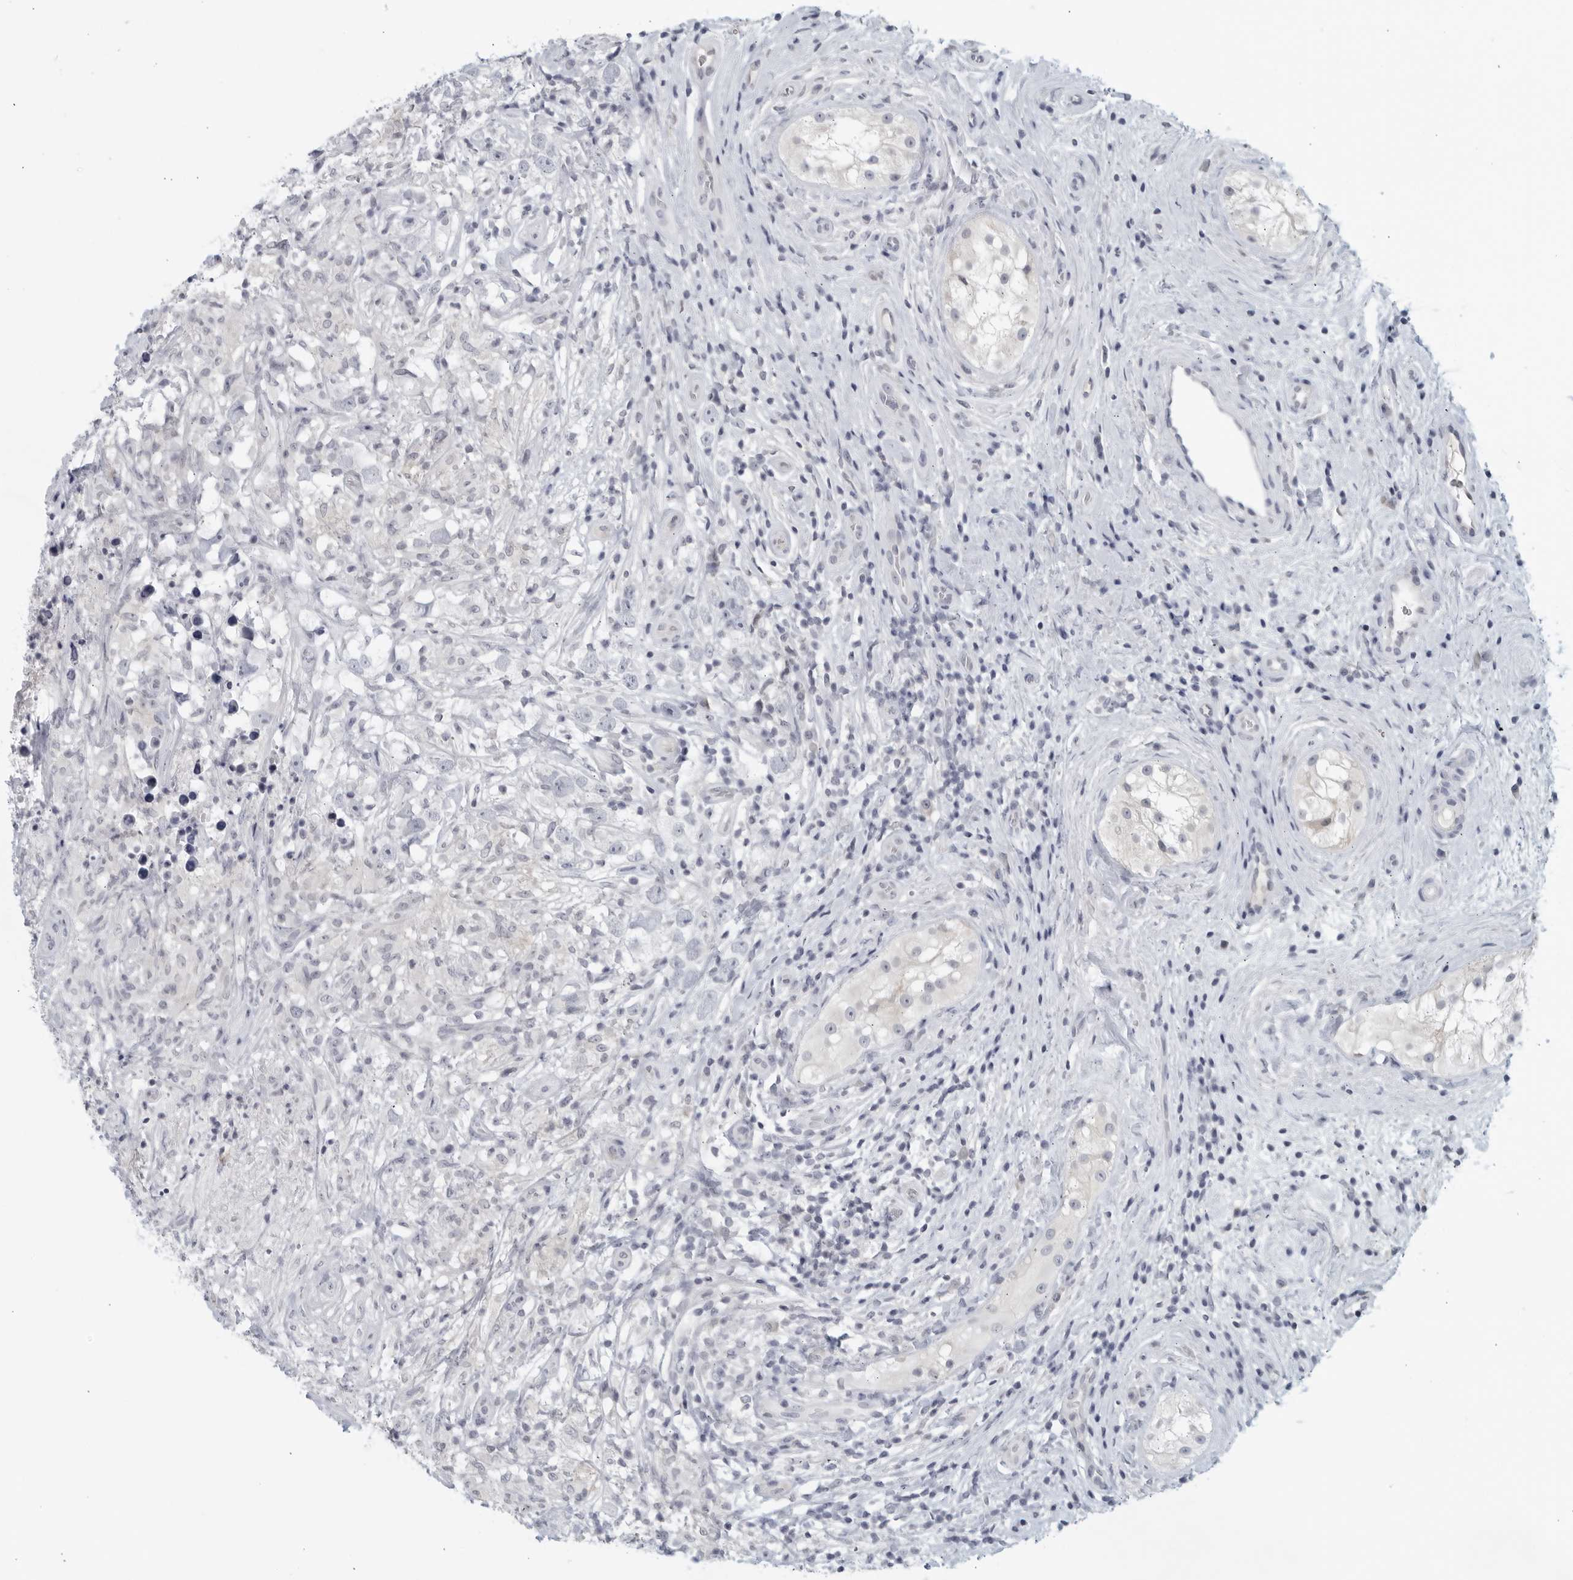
{"staining": {"intensity": "negative", "quantity": "none", "location": "none"}, "tissue": "testis cancer", "cell_type": "Tumor cells", "image_type": "cancer", "snomed": [{"axis": "morphology", "description": "Seminoma, NOS"}, {"axis": "topography", "description": "Testis"}], "caption": "This histopathology image is of testis cancer (seminoma) stained with immunohistochemistry to label a protein in brown with the nuclei are counter-stained blue. There is no staining in tumor cells.", "gene": "MATN1", "patient": {"sex": "male", "age": 49}}